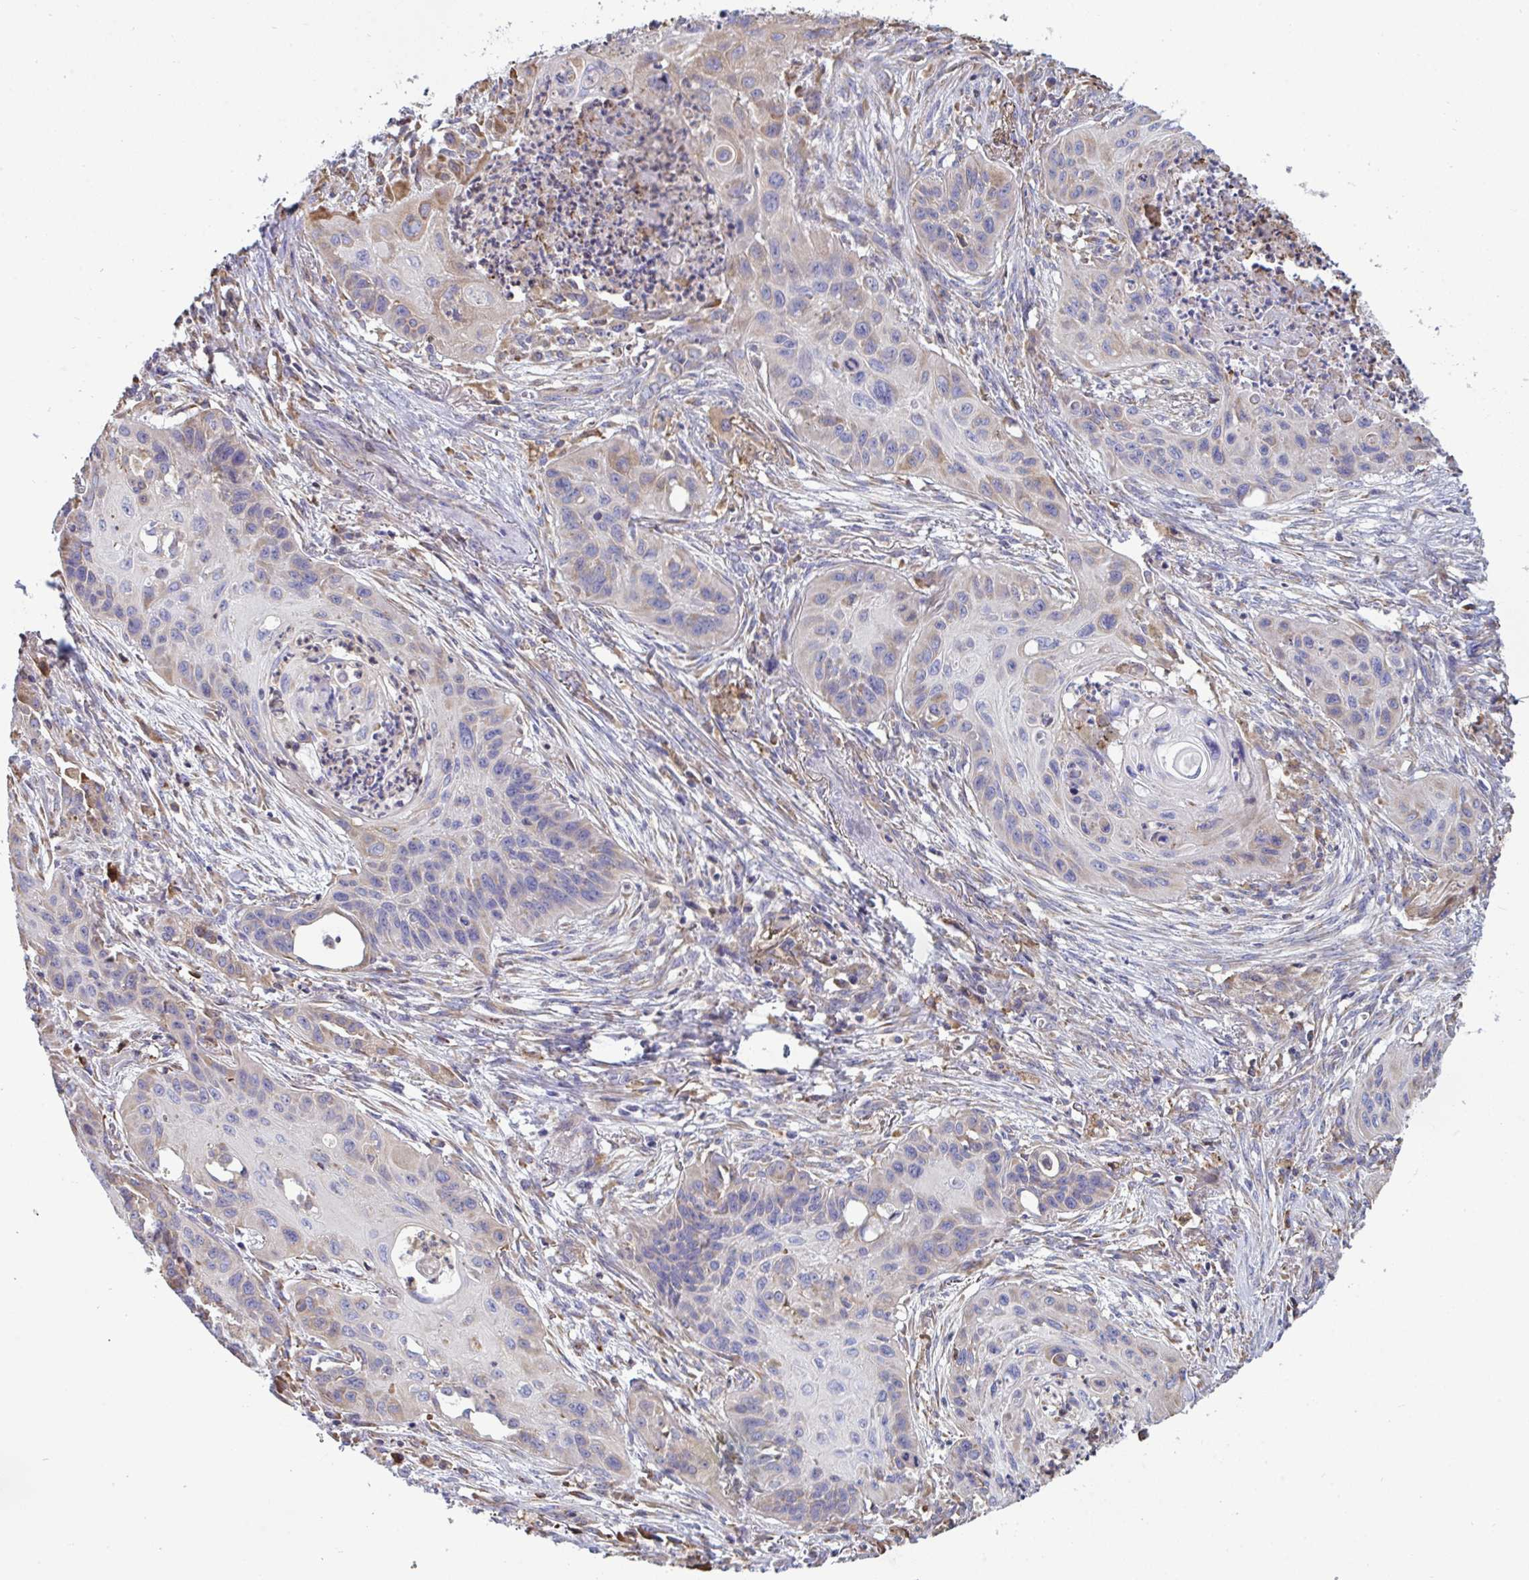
{"staining": {"intensity": "negative", "quantity": "none", "location": "none"}, "tissue": "lung cancer", "cell_type": "Tumor cells", "image_type": "cancer", "snomed": [{"axis": "morphology", "description": "Squamous cell carcinoma, NOS"}, {"axis": "topography", "description": "Lung"}], "caption": "Lung cancer (squamous cell carcinoma) was stained to show a protein in brown. There is no significant positivity in tumor cells.", "gene": "MYMK", "patient": {"sex": "male", "age": 71}}